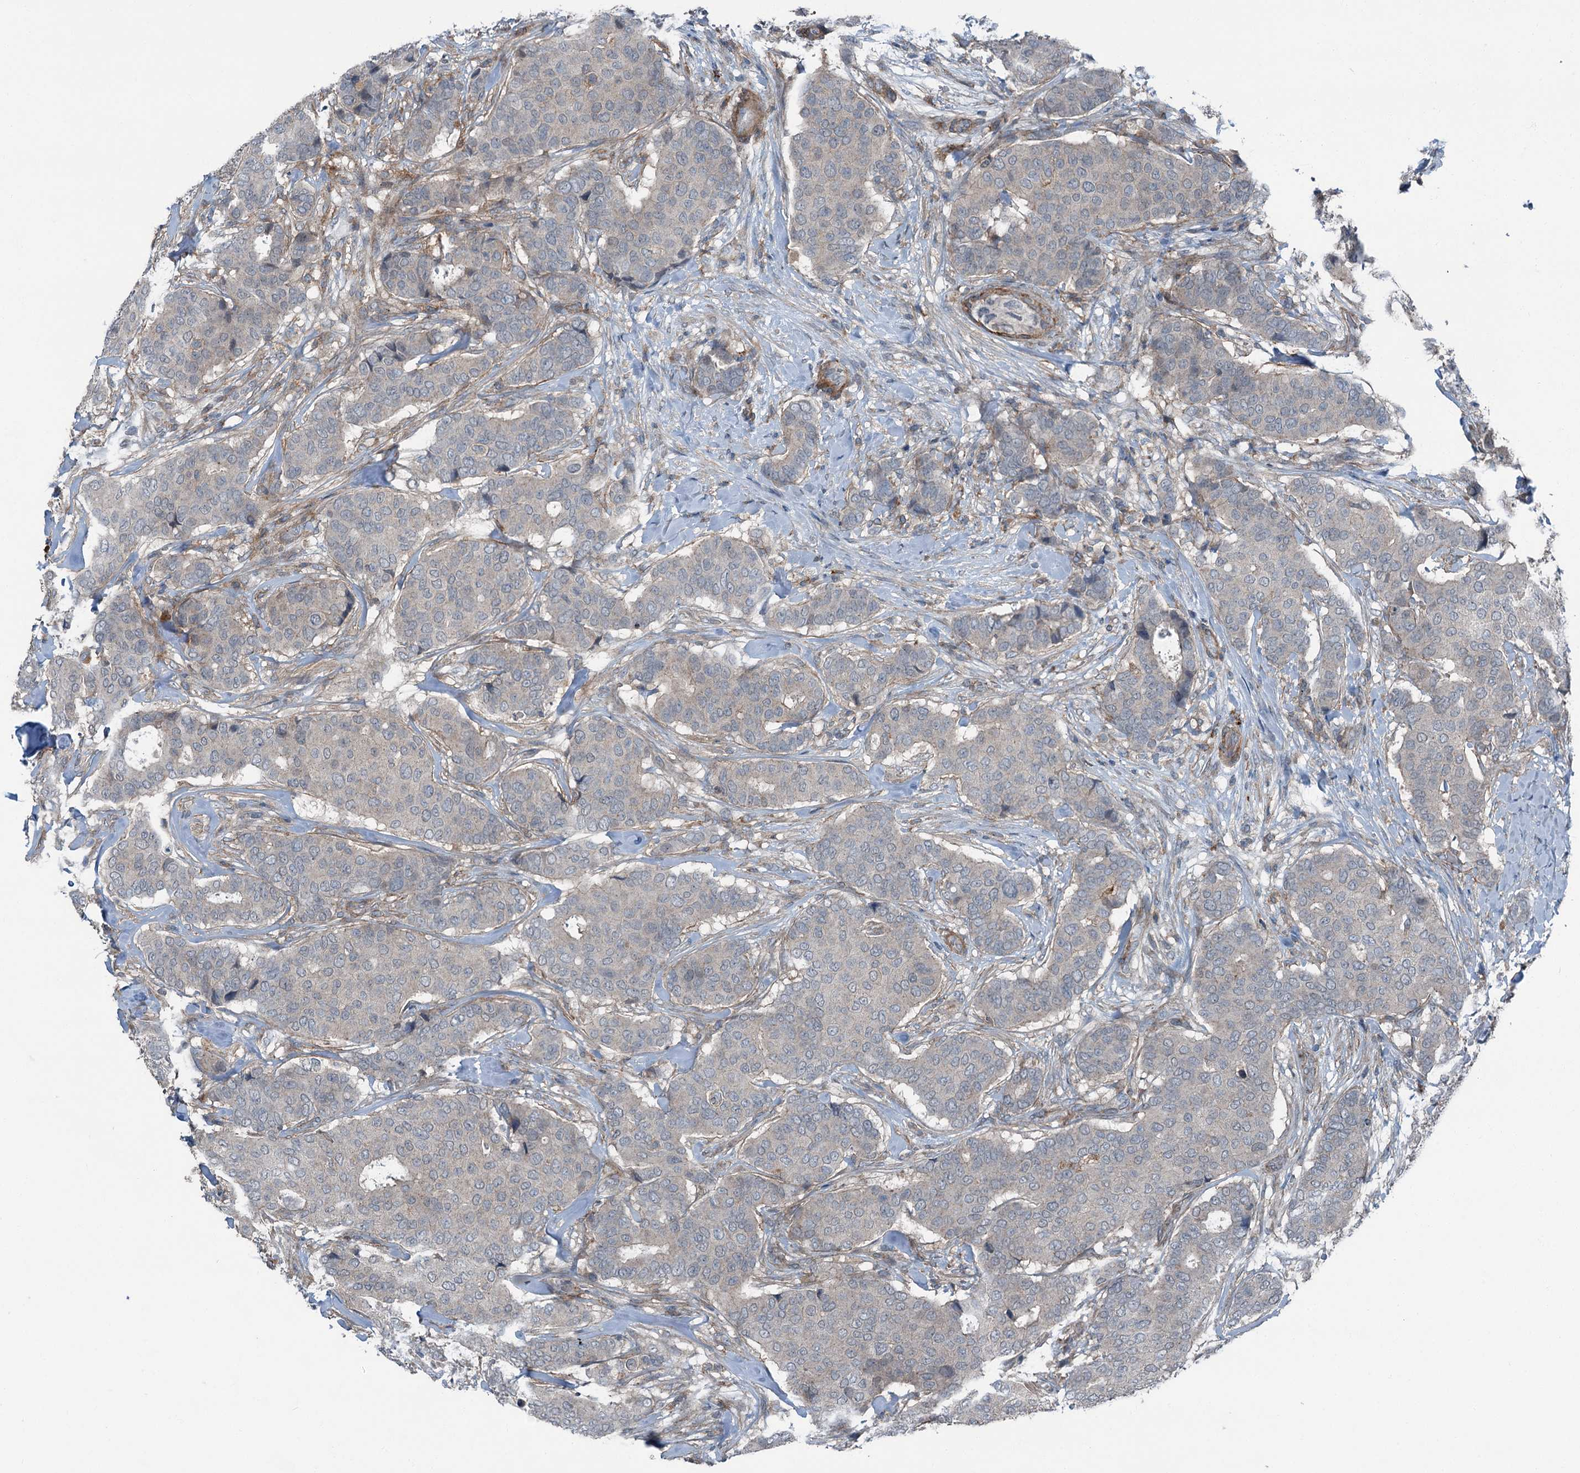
{"staining": {"intensity": "weak", "quantity": "<25%", "location": "cytoplasmic/membranous"}, "tissue": "breast cancer", "cell_type": "Tumor cells", "image_type": "cancer", "snomed": [{"axis": "morphology", "description": "Duct carcinoma"}, {"axis": "topography", "description": "Breast"}], "caption": "DAB immunohistochemical staining of infiltrating ductal carcinoma (breast) displays no significant positivity in tumor cells.", "gene": "AXL", "patient": {"sex": "female", "age": 75}}